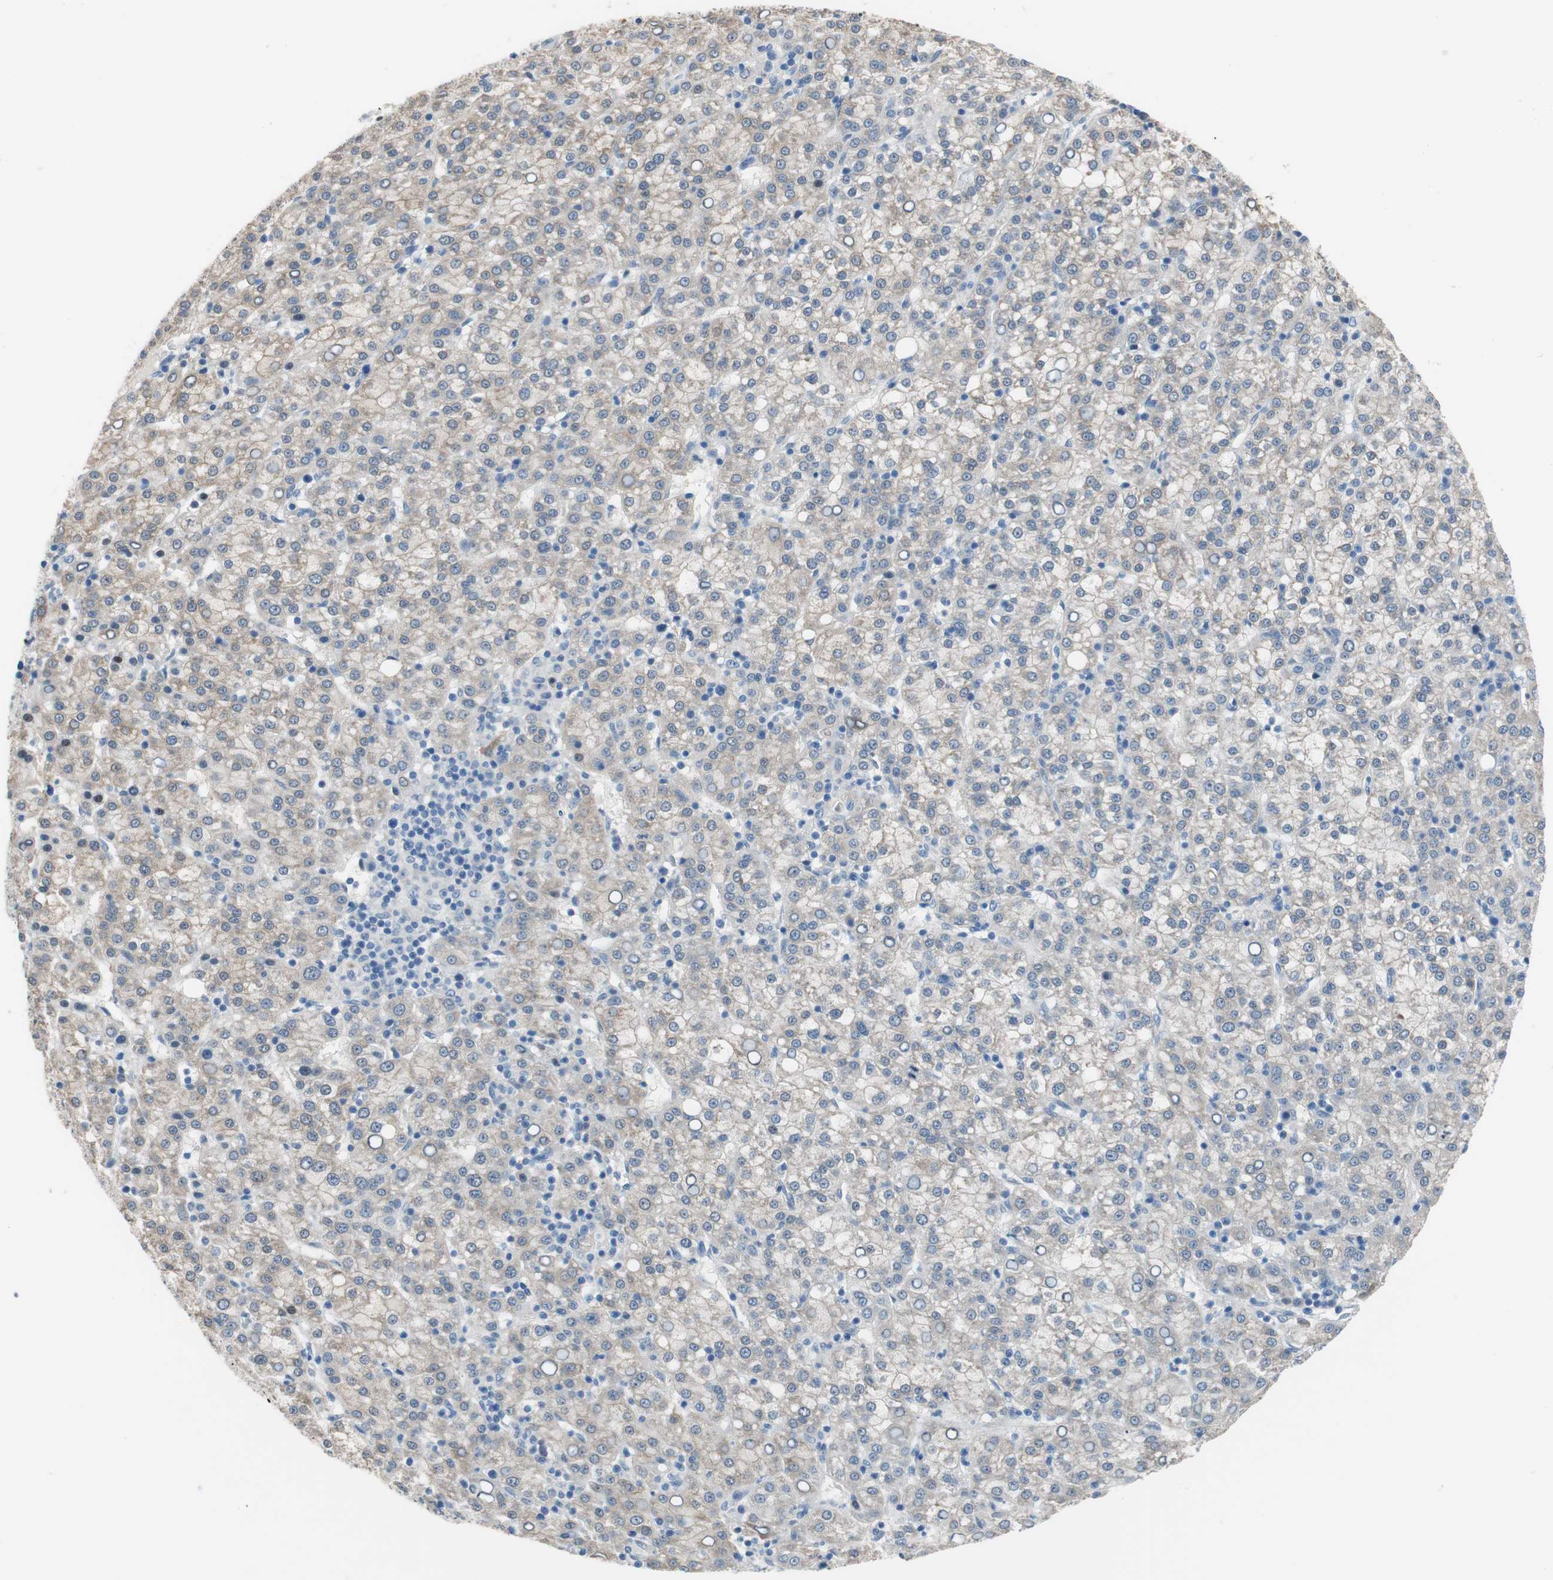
{"staining": {"intensity": "weak", "quantity": "25%-75%", "location": "cytoplasmic/membranous"}, "tissue": "liver cancer", "cell_type": "Tumor cells", "image_type": "cancer", "snomed": [{"axis": "morphology", "description": "Carcinoma, Hepatocellular, NOS"}, {"axis": "topography", "description": "Liver"}], "caption": "IHC photomicrograph of liver hepatocellular carcinoma stained for a protein (brown), which displays low levels of weak cytoplasmic/membranous expression in approximately 25%-75% of tumor cells.", "gene": "GRHL1", "patient": {"sex": "female", "age": 58}}